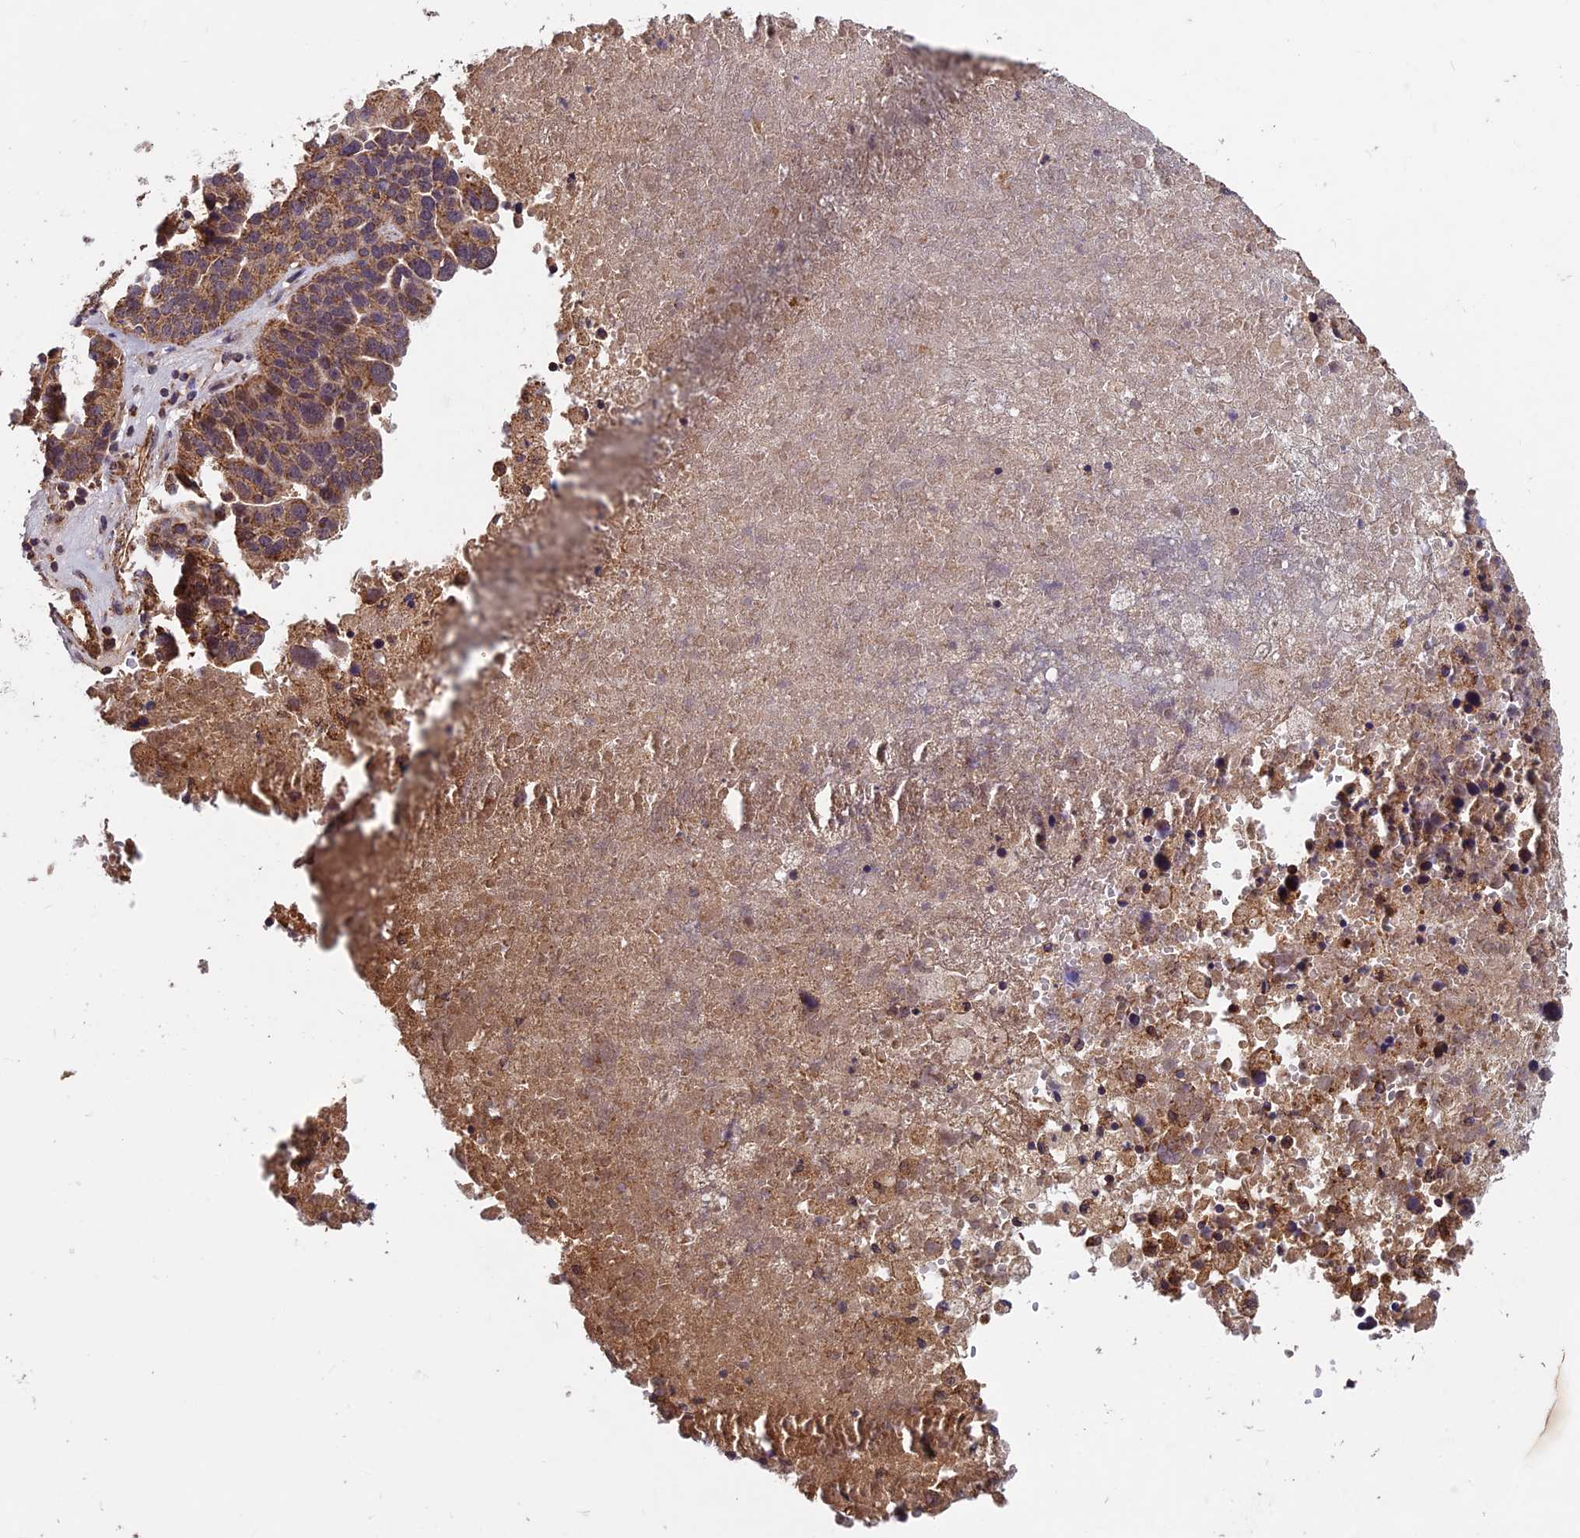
{"staining": {"intensity": "strong", "quantity": ">75%", "location": "cytoplasmic/membranous"}, "tissue": "ovarian cancer", "cell_type": "Tumor cells", "image_type": "cancer", "snomed": [{"axis": "morphology", "description": "Cystadenocarcinoma, serous, NOS"}, {"axis": "topography", "description": "Ovary"}], "caption": "This photomicrograph reveals immunohistochemistry (IHC) staining of human serous cystadenocarcinoma (ovarian), with high strong cytoplasmic/membranous positivity in about >75% of tumor cells.", "gene": "CCDC15", "patient": {"sex": "female", "age": 59}}